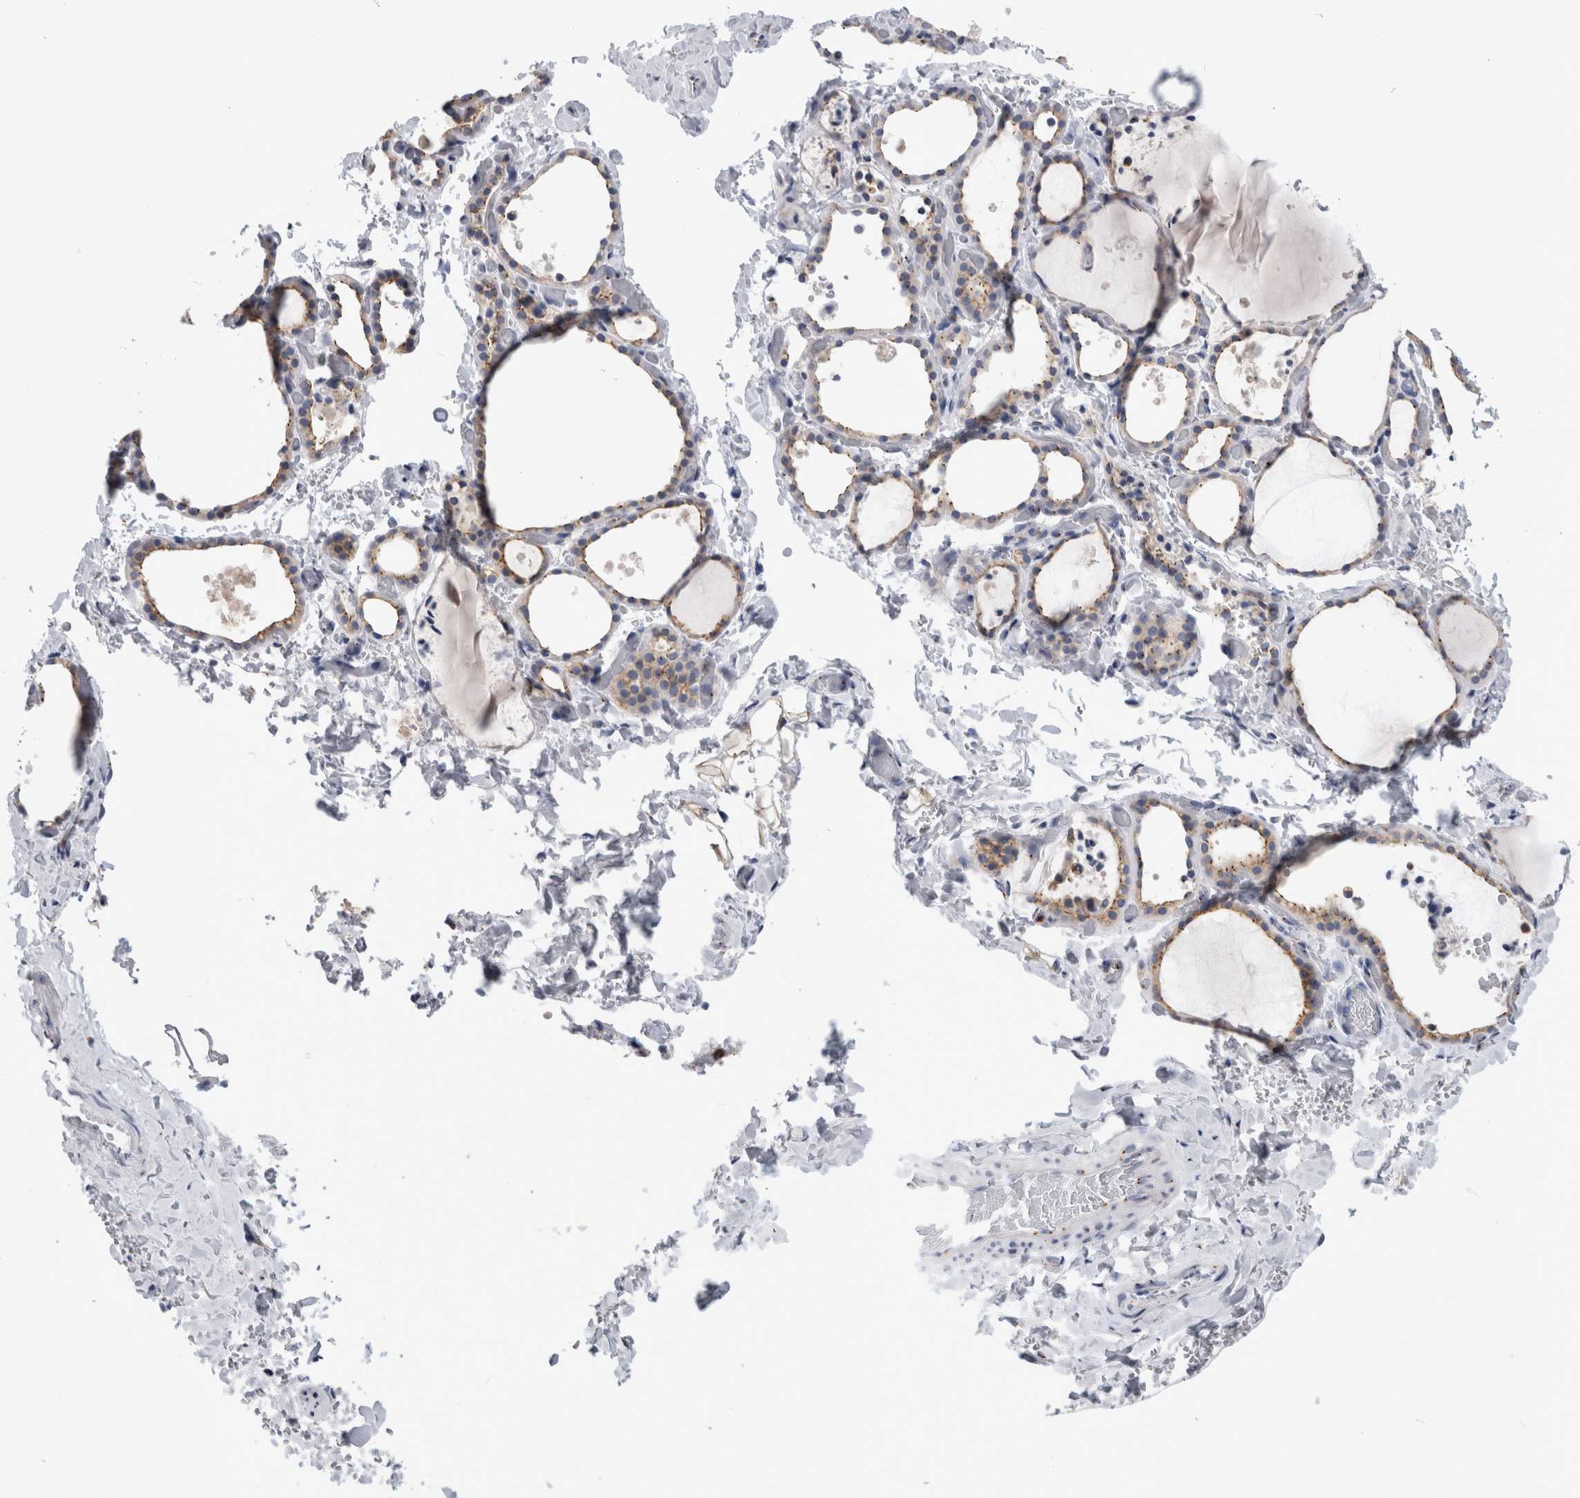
{"staining": {"intensity": "weak", "quantity": ">75%", "location": "cytoplasmic/membranous"}, "tissue": "thyroid gland", "cell_type": "Glandular cells", "image_type": "normal", "snomed": [{"axis": "morphology", "description": "Normal tissue, NOS"}, {"axis": "topography", "description": "Thyroid gland"}], "caption": "Immunohistochemical staining of unremarkable human thyroid gland displays weak cytoplasmic/membranous protein staining in approximately >75% of glandular cells. The protein of interest is stained brown, and the nuclei are stained in blue (DAB (3,3'-diaminobenzidine) IHC with brightfield microscopy, high magnification).", "gene": "AKAP9", "patient": {"sex": "female", "age": 44}}